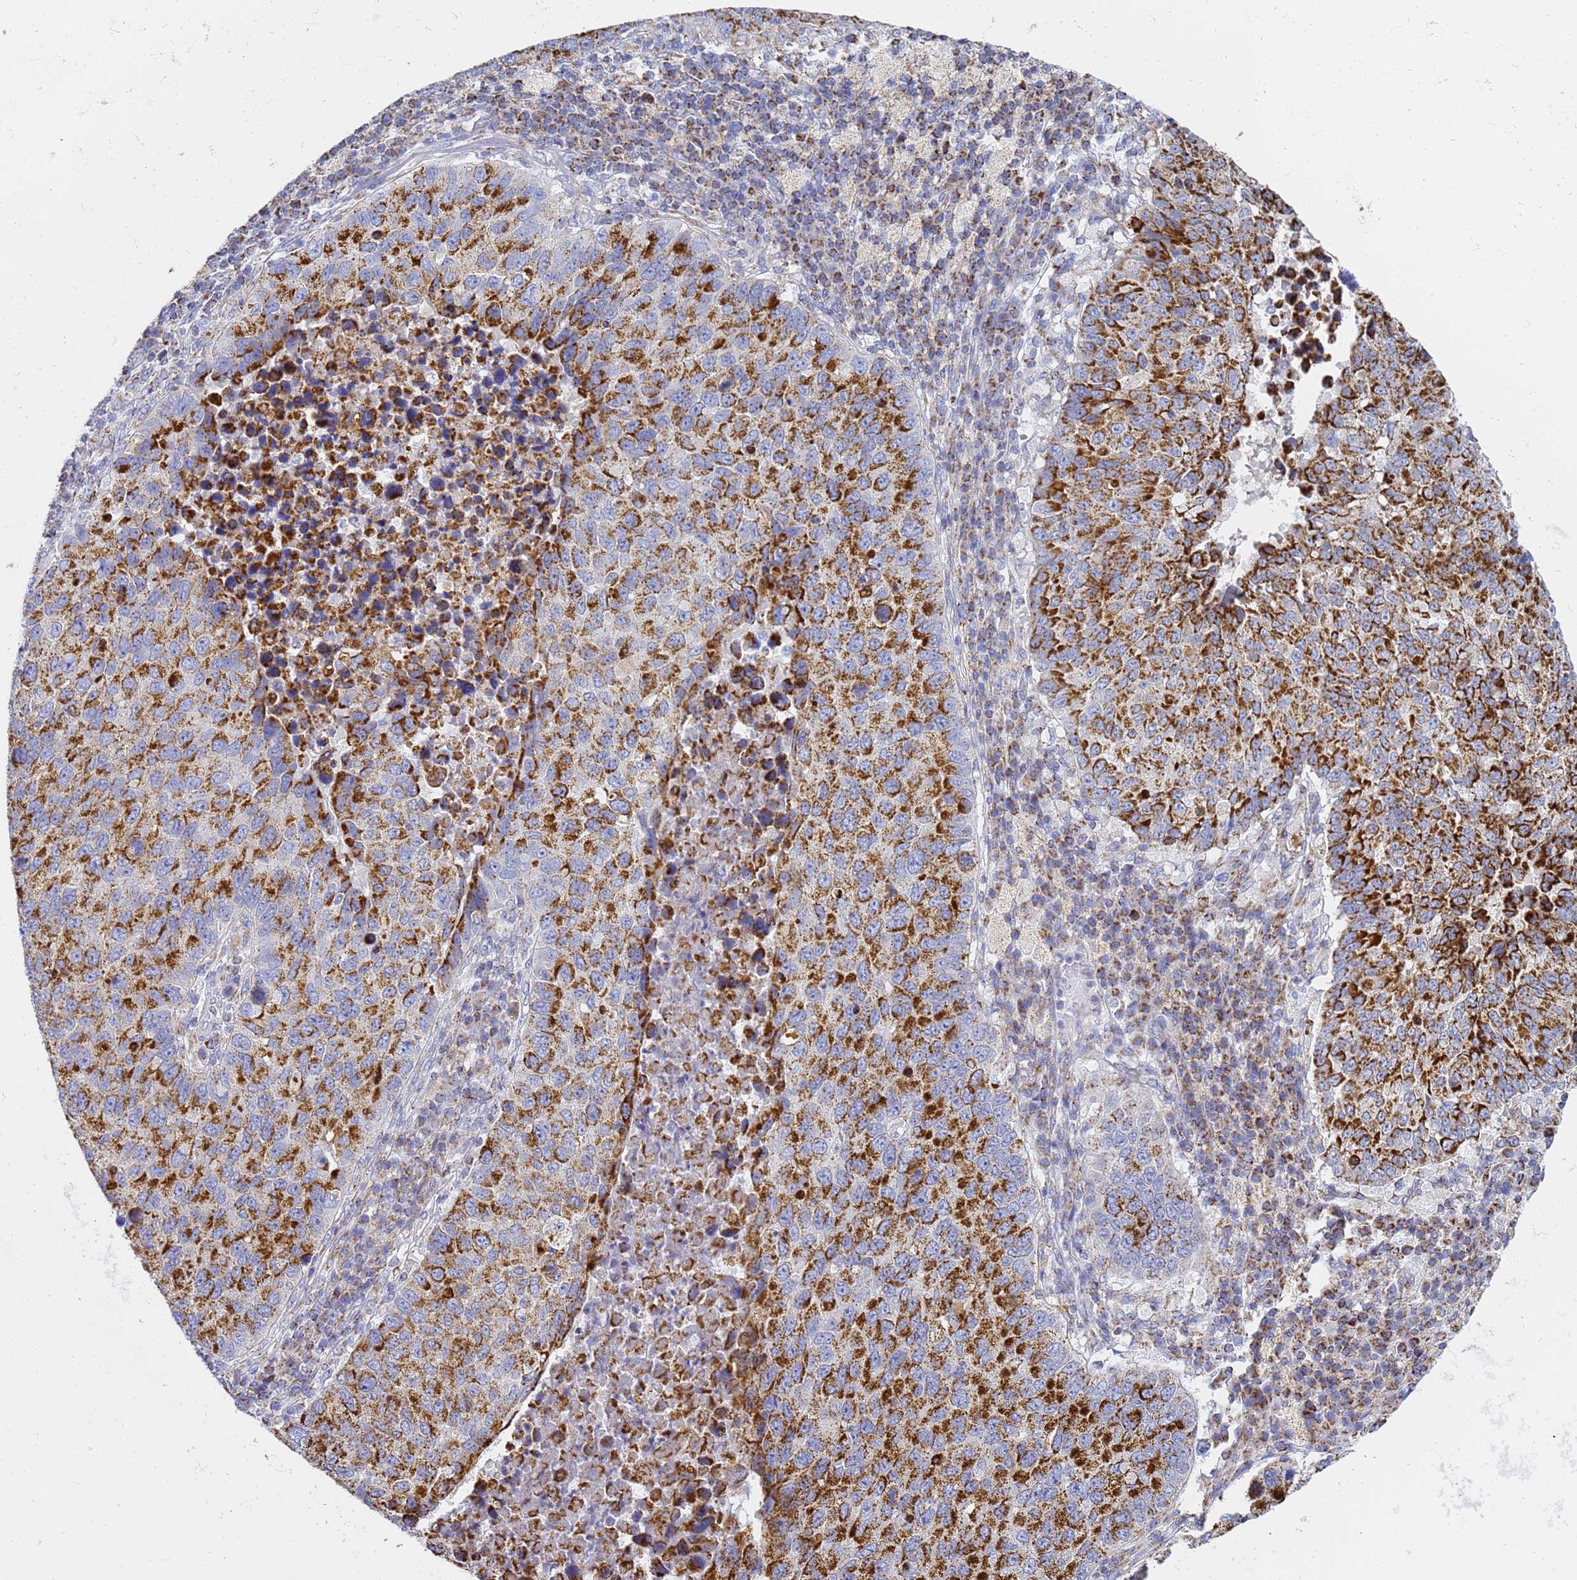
{"staining": {"intensity": "strong", "quantity": ">75%", "location": "cytoplasmic/membranous"}, "tissue": "lung cancer", "cell_type": "Tumor cells", "image_type": "cancer", "snomed": [{"axis": "morphology", "description": "Squamous cell carcinoma, NOS"}, {"axis": "topography", "description": "Lung"}], "caption": "An immunohistochemistry (IHC) histopathology image of tumor tissue is shown. Protein staining in brown shows strong cytoplasmic/membranous positivity in lung cancer within tumor cells.", "gene": "CNIH4", "patient": {"sex": "male", "age": 73}}